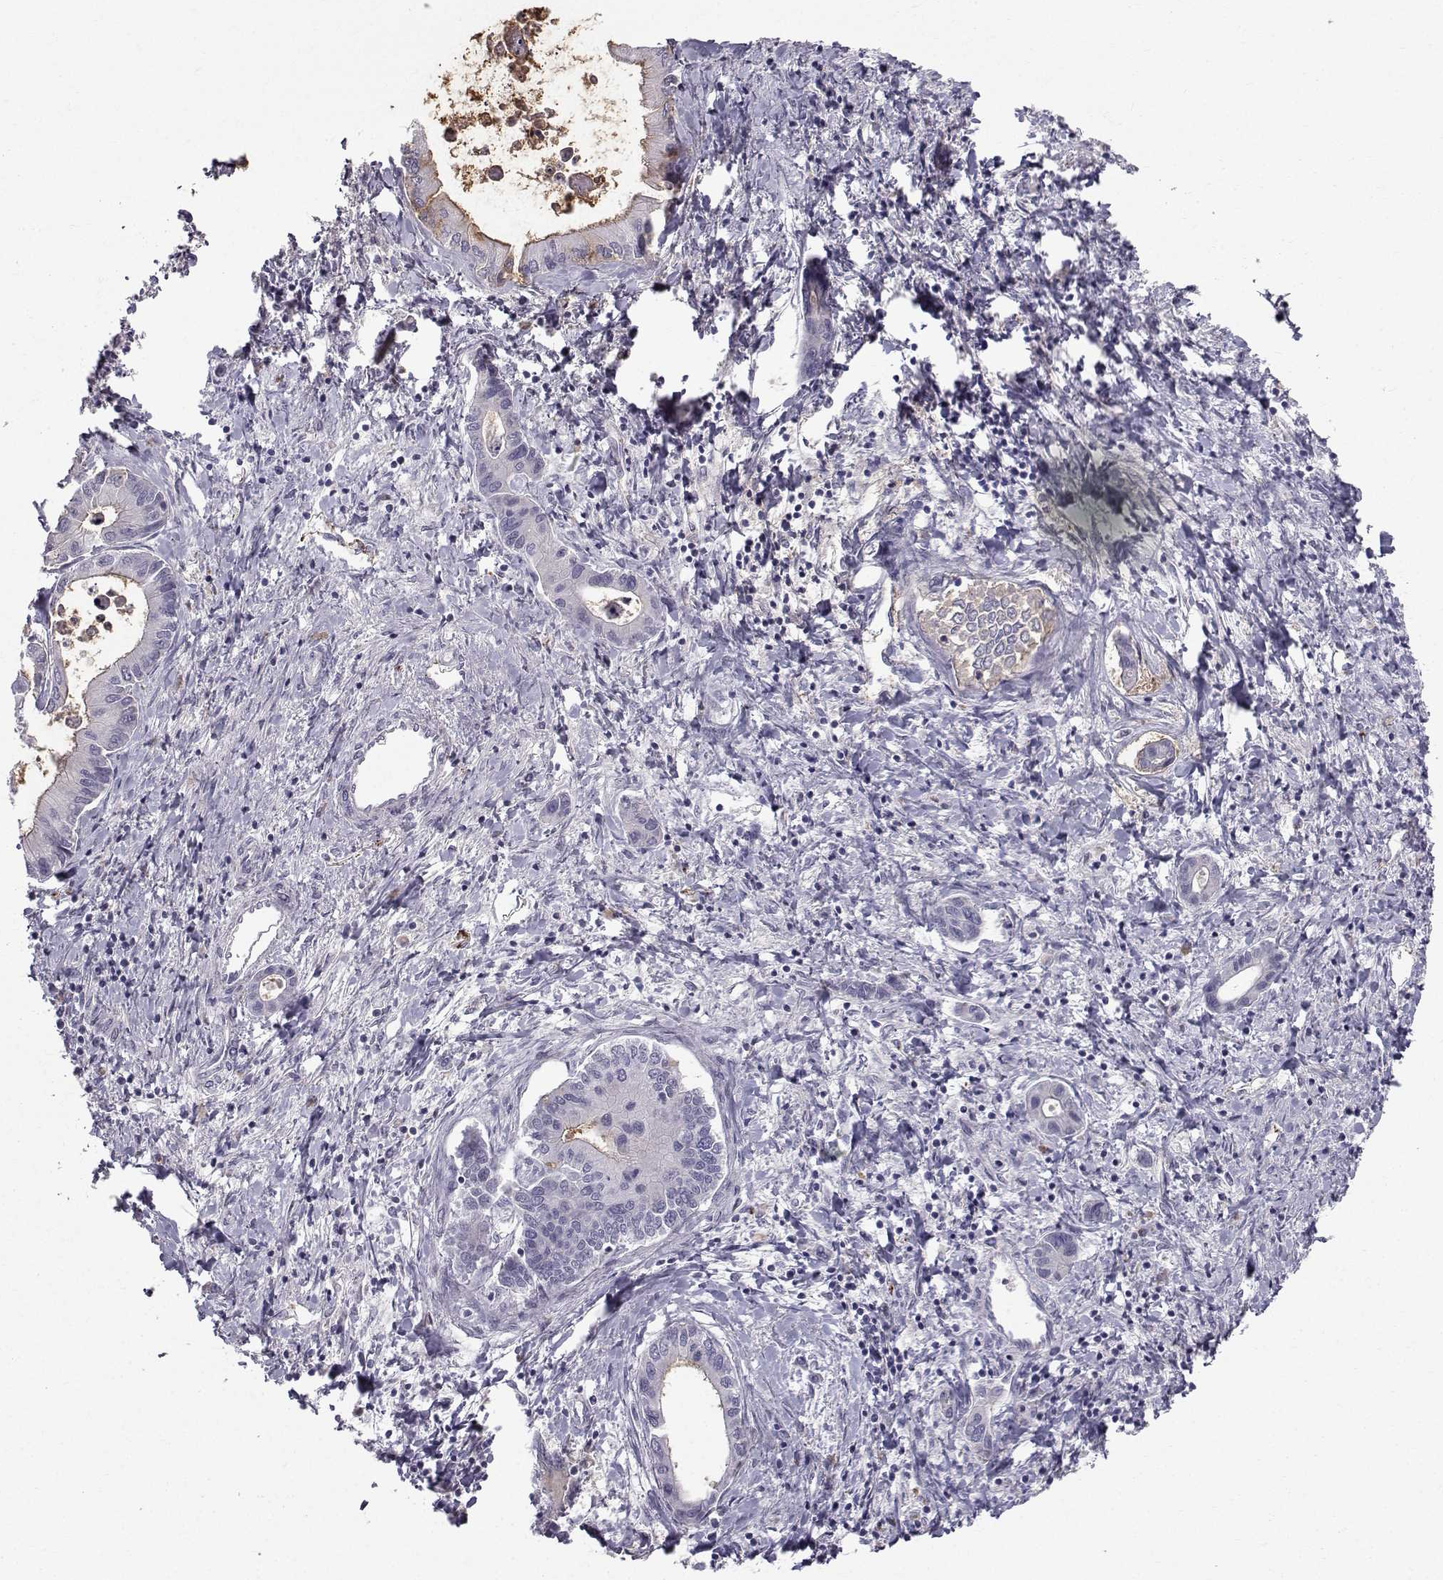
{"staining": {"intensity": "moderate", "quantity": "<25%", "location": "cytoplasmic/membranous"}, "tissue": "liver cancer", "cell_type": "Tumor cells", "image_type": "cancer", "snomed": [{"axis": "morphology", "description": "Cholangiocarcinoma"}, {"axis": "topography", "description": "Liver"}], "caption": "There is low levels of moderate cytoplasmic/membranous expression in tumor cells of liver cholangiocarcinoma, as demonstrated by immunohistochemical staining (brown color).", "gene": "CALCR", "patient": {"sex": "male", "age": 66}}